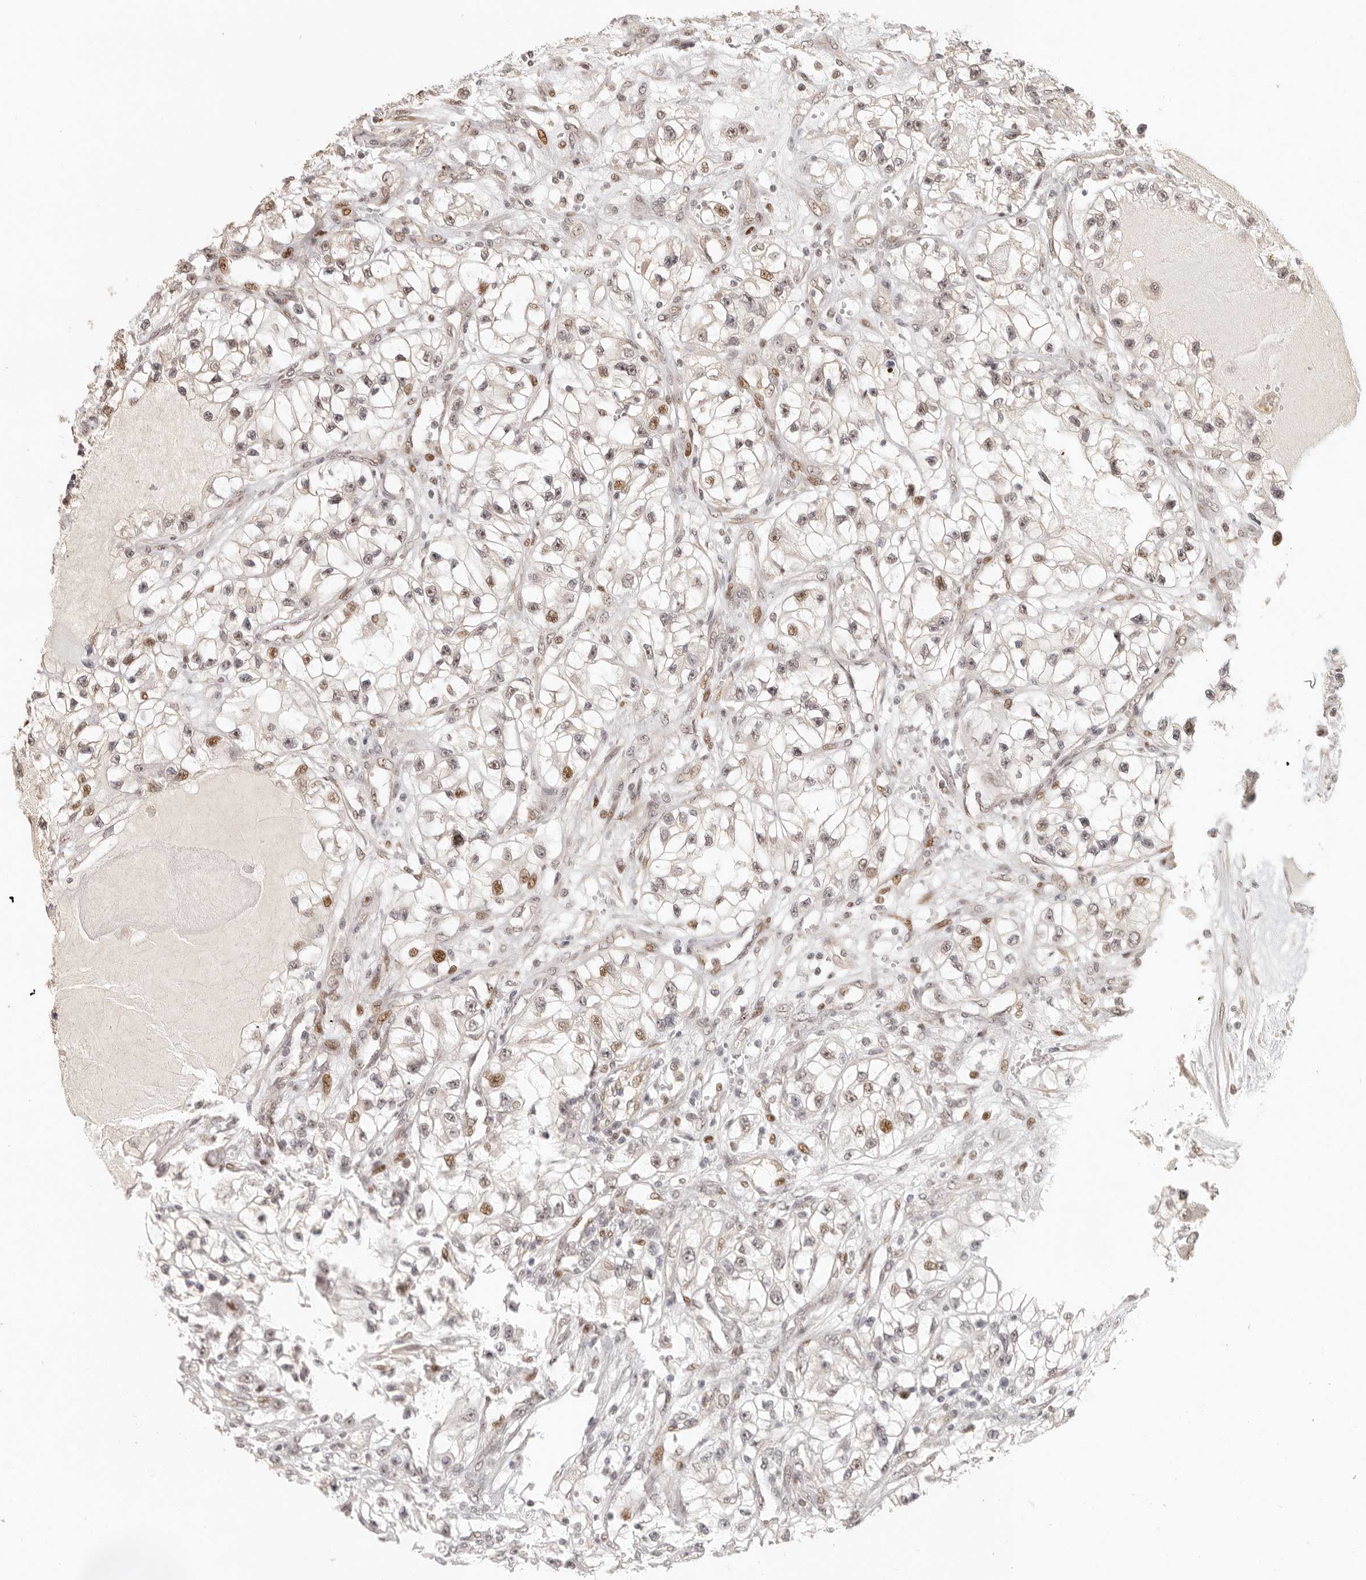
{"staining": {"intensity": "moderate", "quantity": "<25%", "location": "nuclear"}, "tissue": "renal cancer", "cell_type": "Tumor cells", "image_type": "cancer", "snomed": [{"axis": "morphology", "description": "Adenocarcinoma, NOS"}, {"axis": "topography", "description": "Kidney"}], "caption": "Immunohistochemical staining of renal cancer shows low levels of moderate nuclear protein expression in approximately <25% of tumor cells.", "gene": "GPBP1L1", "patient": {"sex": "female", "age": 57}}